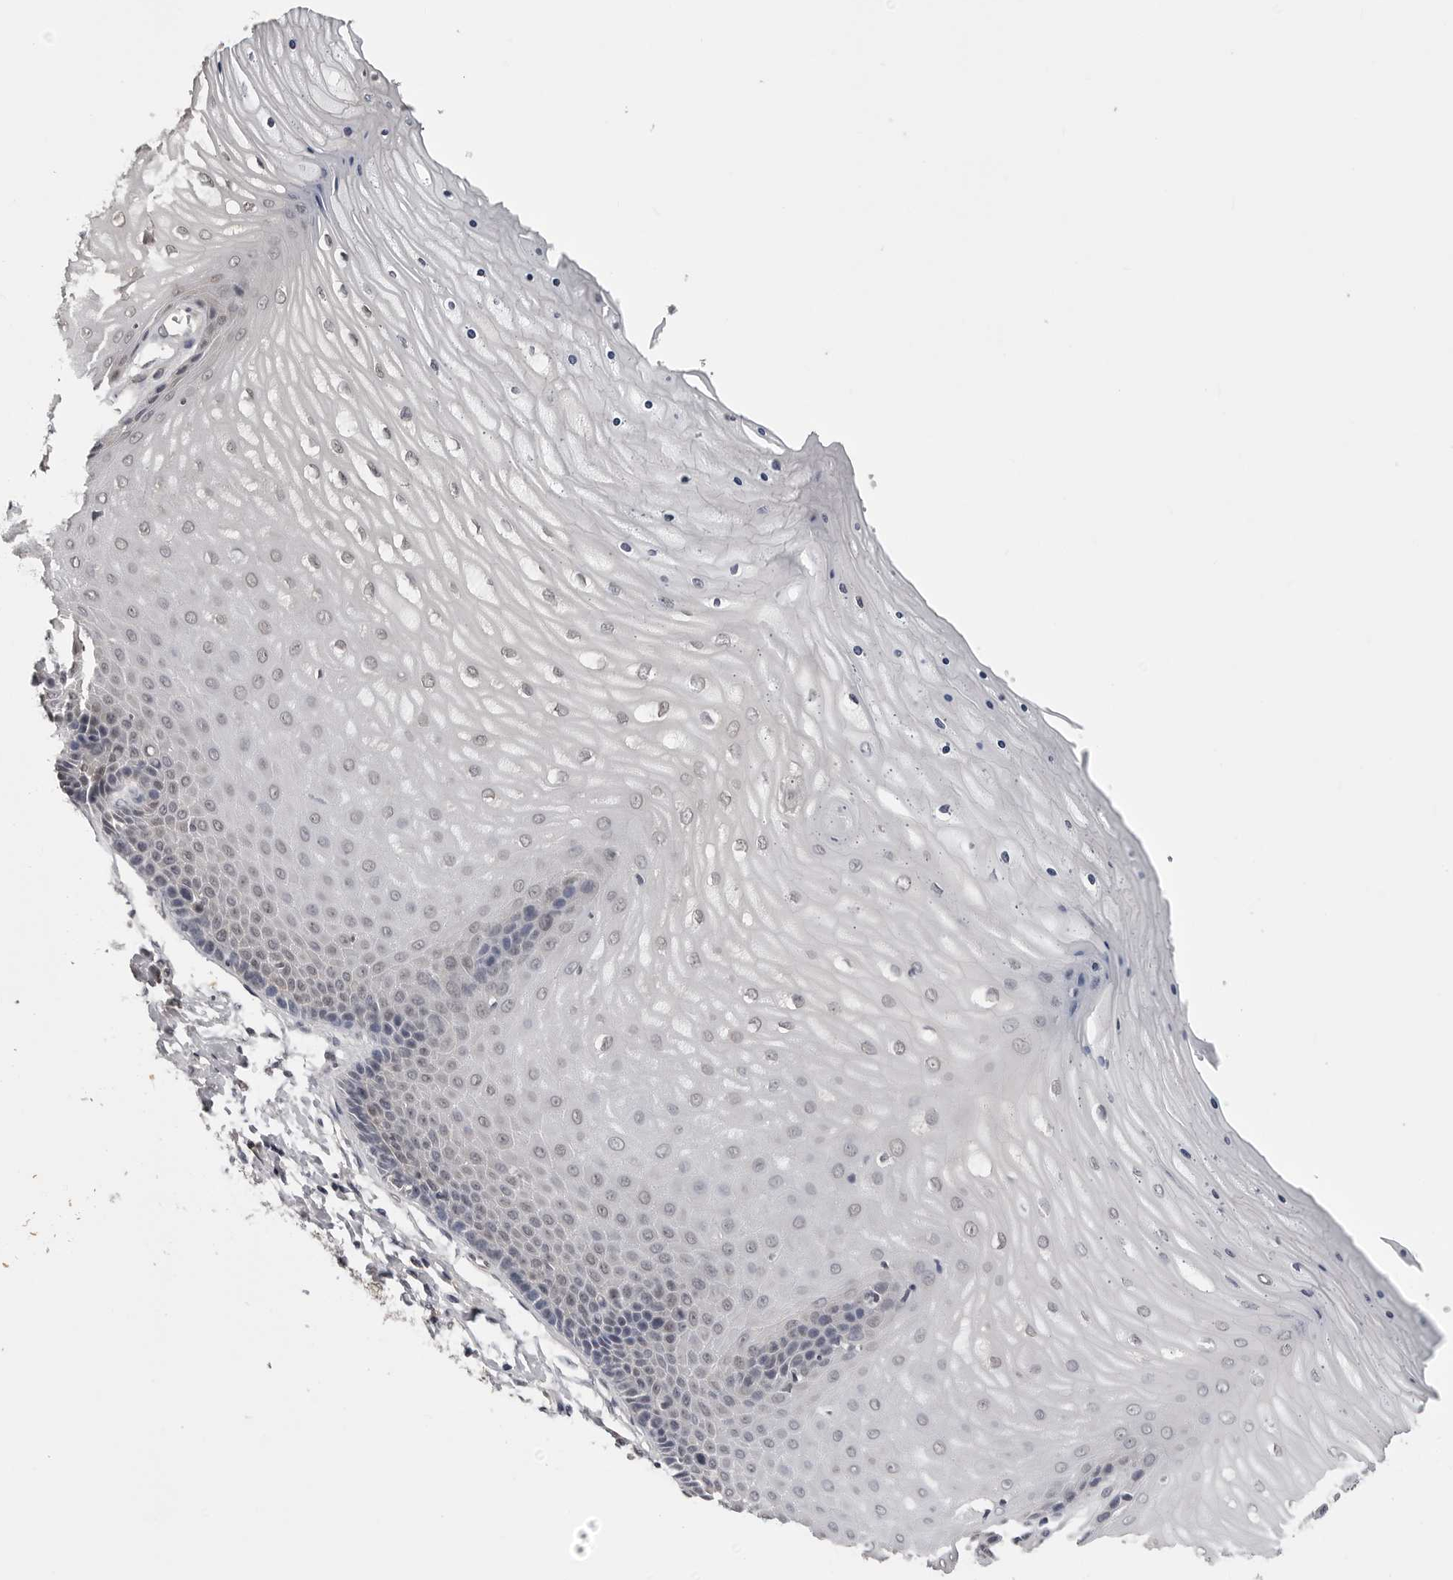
{"staining": {"intensity": "negative", "quantity": "none", "location": "none"}, "tissue": "cervix", "cell_type": "Glandular cells", "image_type": "normal", "snomed": [{"axis": "morphology", "description": "Normal tissue, NOS"}, {"axis": "topography", "description": "Cervix"}], "caption": "This is an immunohistochemistry (IHC) photomicrograph of benign human cervix. There is no positivity in glandular cells.", "gene": "TRMT13", "patient": {"sex": "female", "age": 55}}